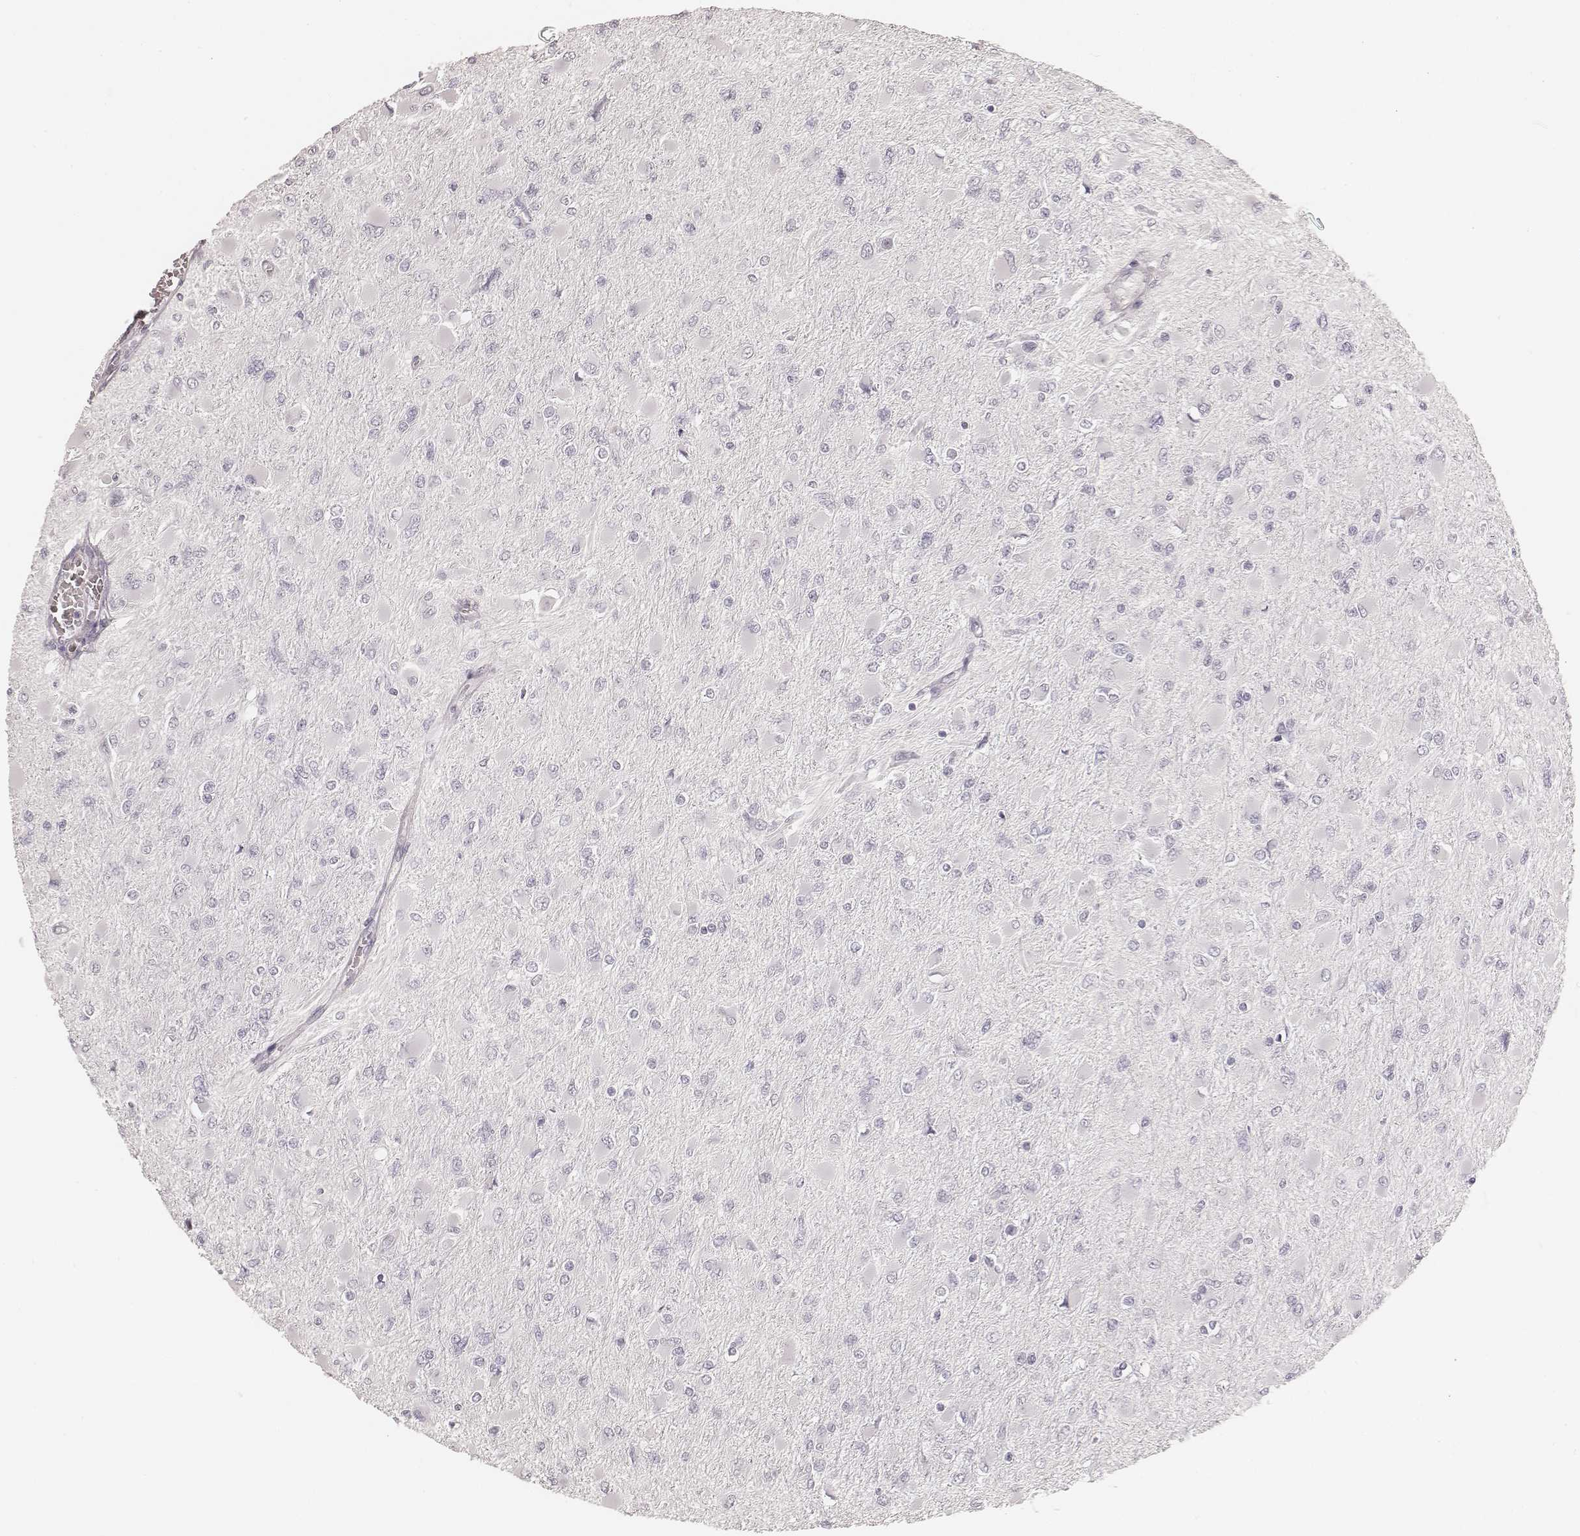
{"staining": {"intensity": "negative", "quantity": "none", "location": "none"}, "tissue": "glioma", "cell_type": "Tumor cells", "image_type": "cancer", "snomed": [{"axis": "morphology", "description": "Glioma, malignant, High grade"}, {"axis": "topography", "description": "Cerebral cortex"}], "caption": "DAB (3,3'-diaminobenzidine) immunohistochemical staining of human glioma shows no significant positivity in tumor cells.", "gene": "HNF4G", "patient": {"sex": "female", "age": 36}}